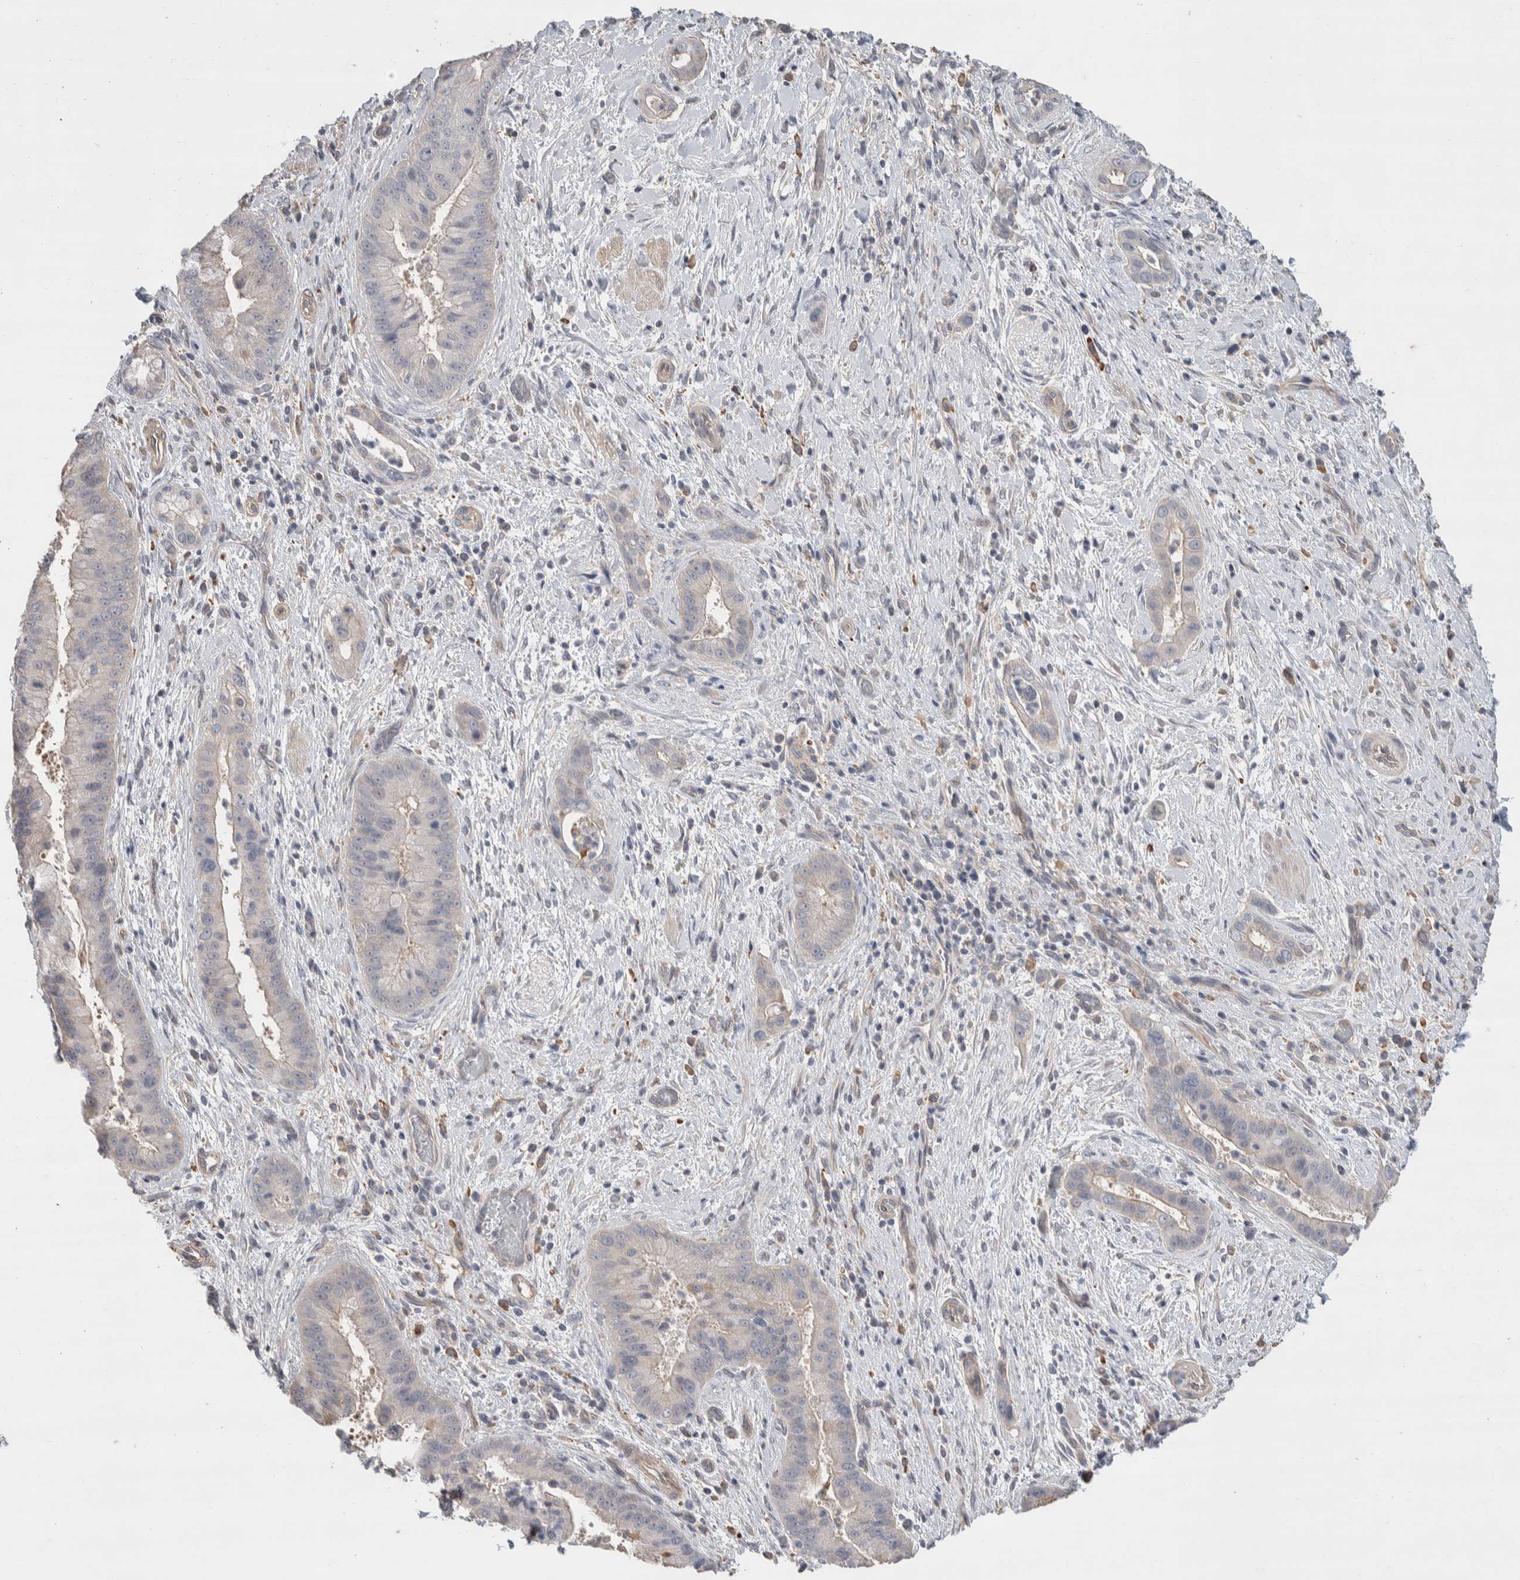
{"staining": {"intensity": "negative", "quantity": "none", "location": "none"}, "tissue": "liver cancer", "cell_type": "Tumor cells", "image_type": "cancer", "snomed": [{"axis": "morphology", "description": "Cholangiocarcinoma"}, {"axis": "topography", "description": "Liver"}], "caption": "An image of liver cholangiocarcinoma stained for a protein reveals no brown staining in tumor cells.", "gene": "GCNA", "patient": {"sex": "female", "age": 54}}